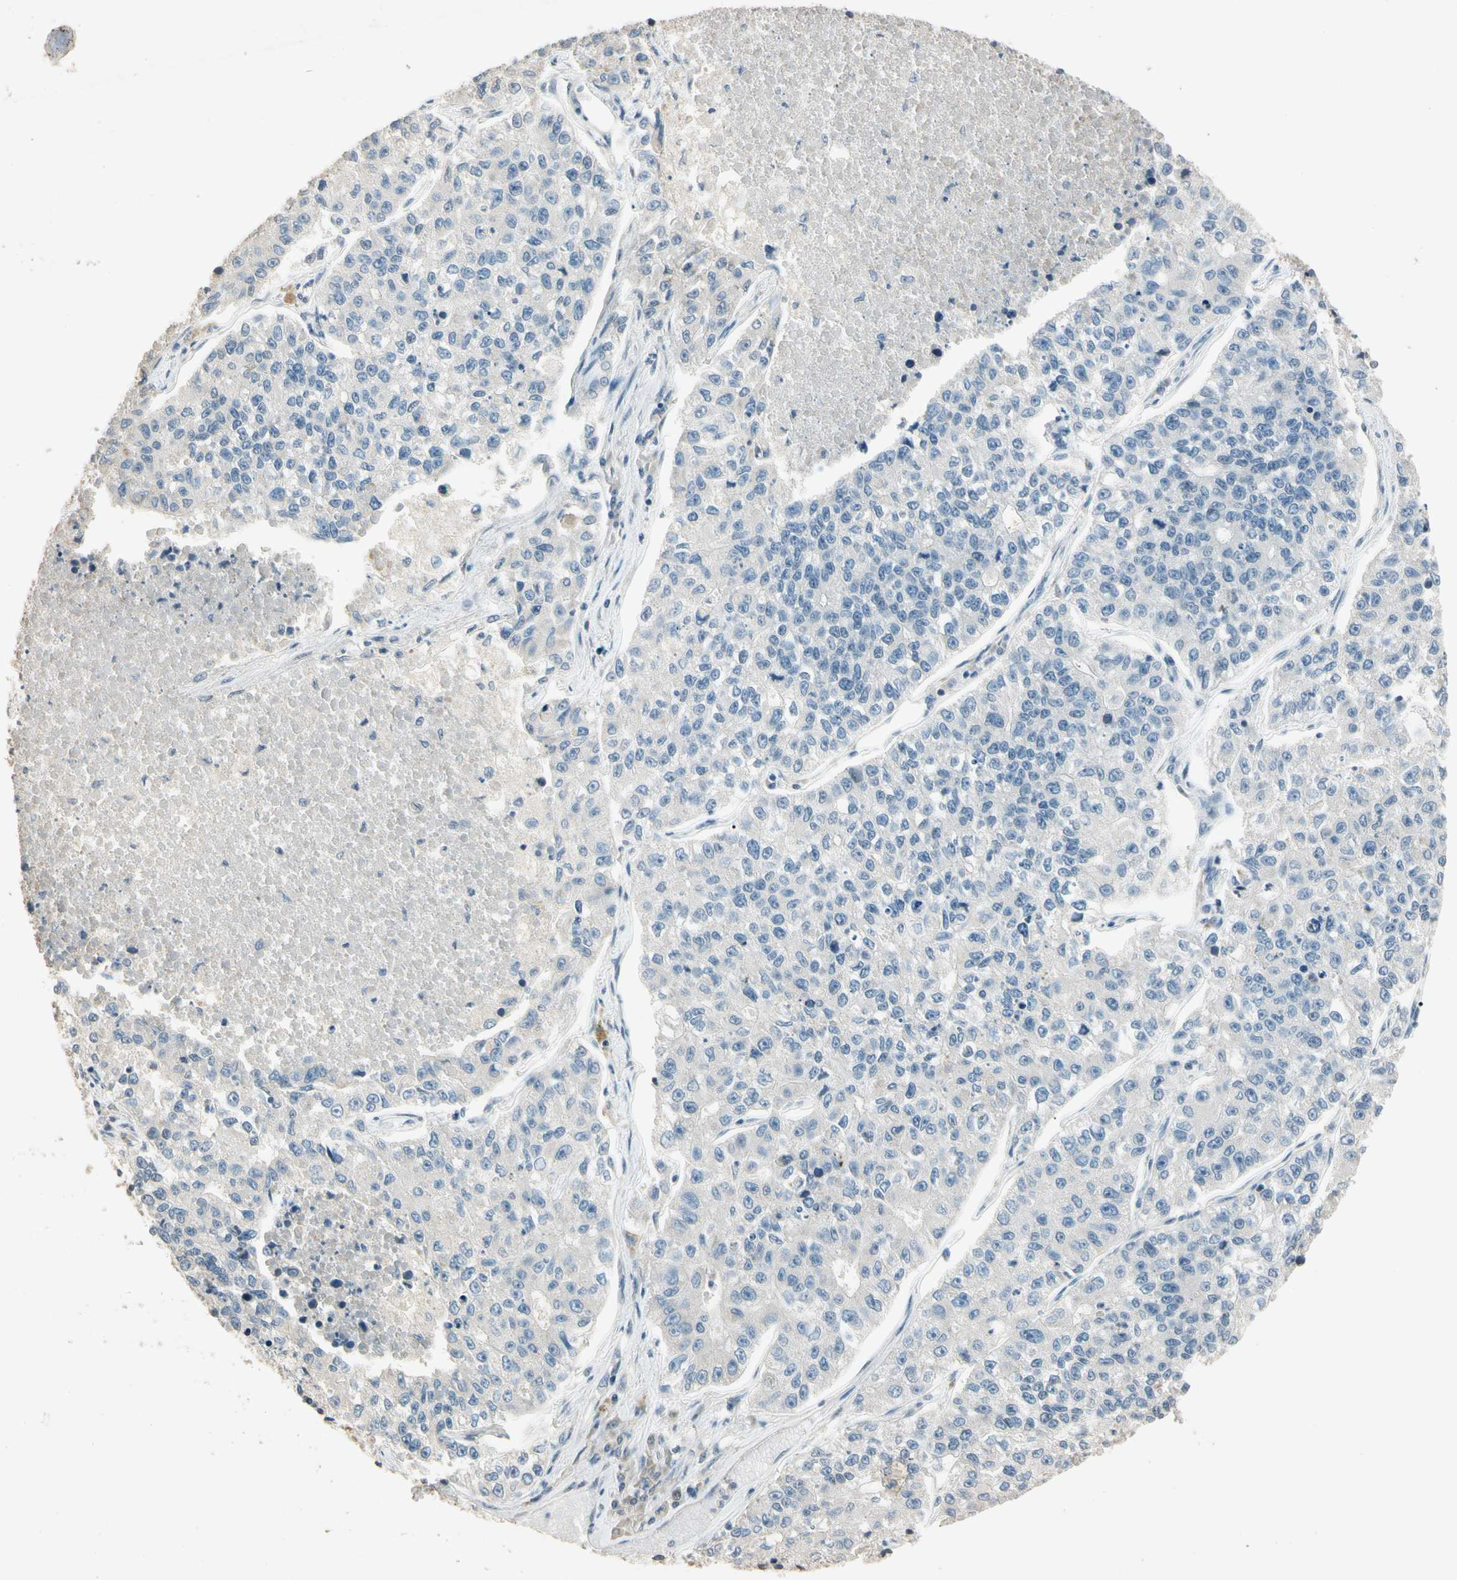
{"staining": {"intensity": "negative", "quantity": "none", "location": "none"}, "tissue": "lung cancer", "cell_type": "Tumor cells", "image_type": "cancer", "snomed": [{"axis": "morphology", "description": "Adenocarcinoma, NOS"}, {"axis": "topography", "description": "Lung"}], "caption": "Tumor cells show no significant positivity in lung cancer. (DAB immunohistochemistry with hematoxylin counter stain).", "gene": "ZBTB4", "patient": {"sex": "male", "age": 49}}